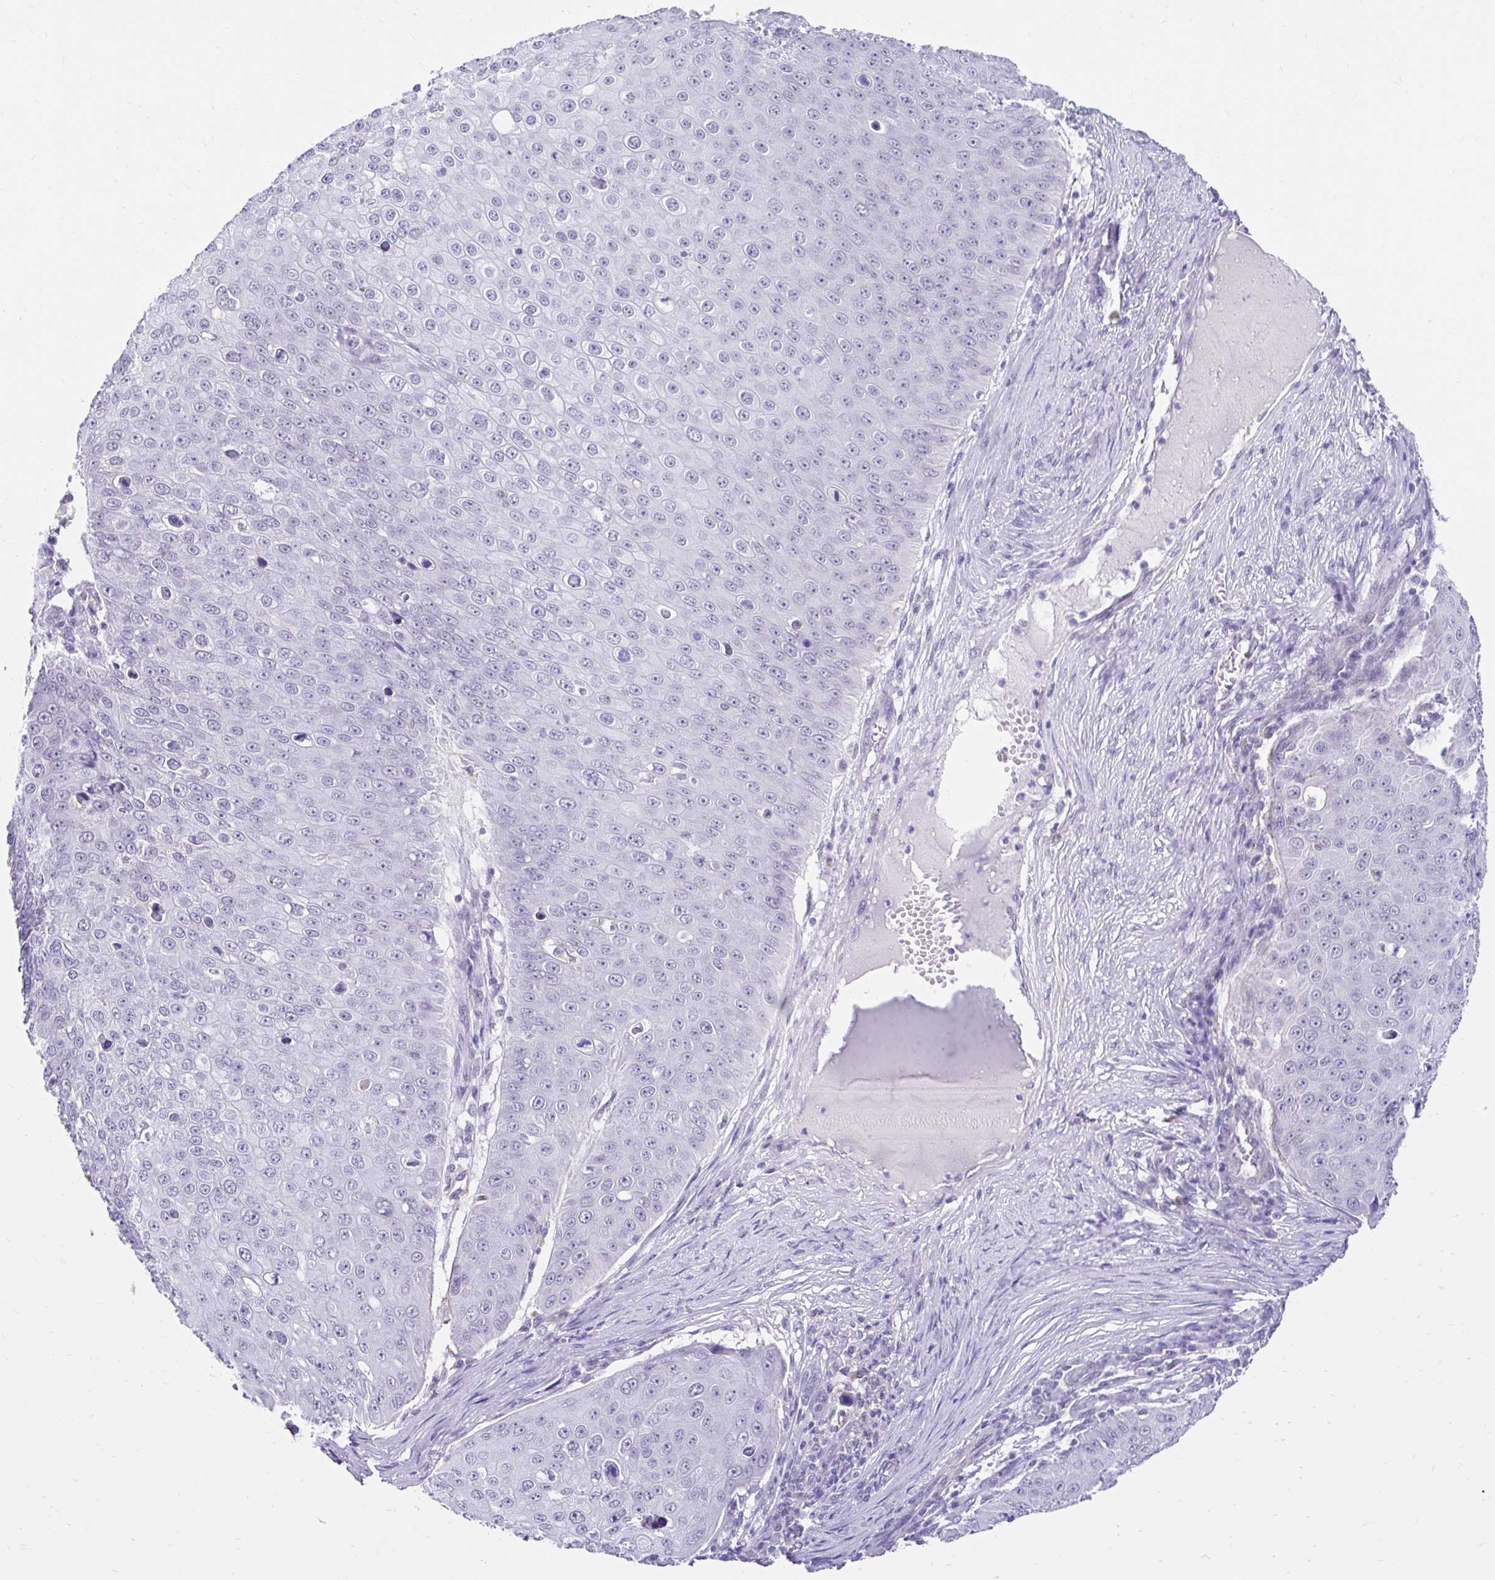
{"staining": {"intensity": "negative", "quantity": "none", "location": "none"}, "tissue": "skin cancer", "cell_type": "Tumor cells", "image_type": "cancer", "snomed": [{"axis": "morphology", "description": "Squamous cell carcinoma, NOS"}, {"axis": "topography", "description": "Skin"}], "caption": "Image shows no significant protein positivity in tumor cells of skin cancer (squamous cell carcinoma).", "gene": "DCAF17", "patient": {"sex": "male", "age": 71}}